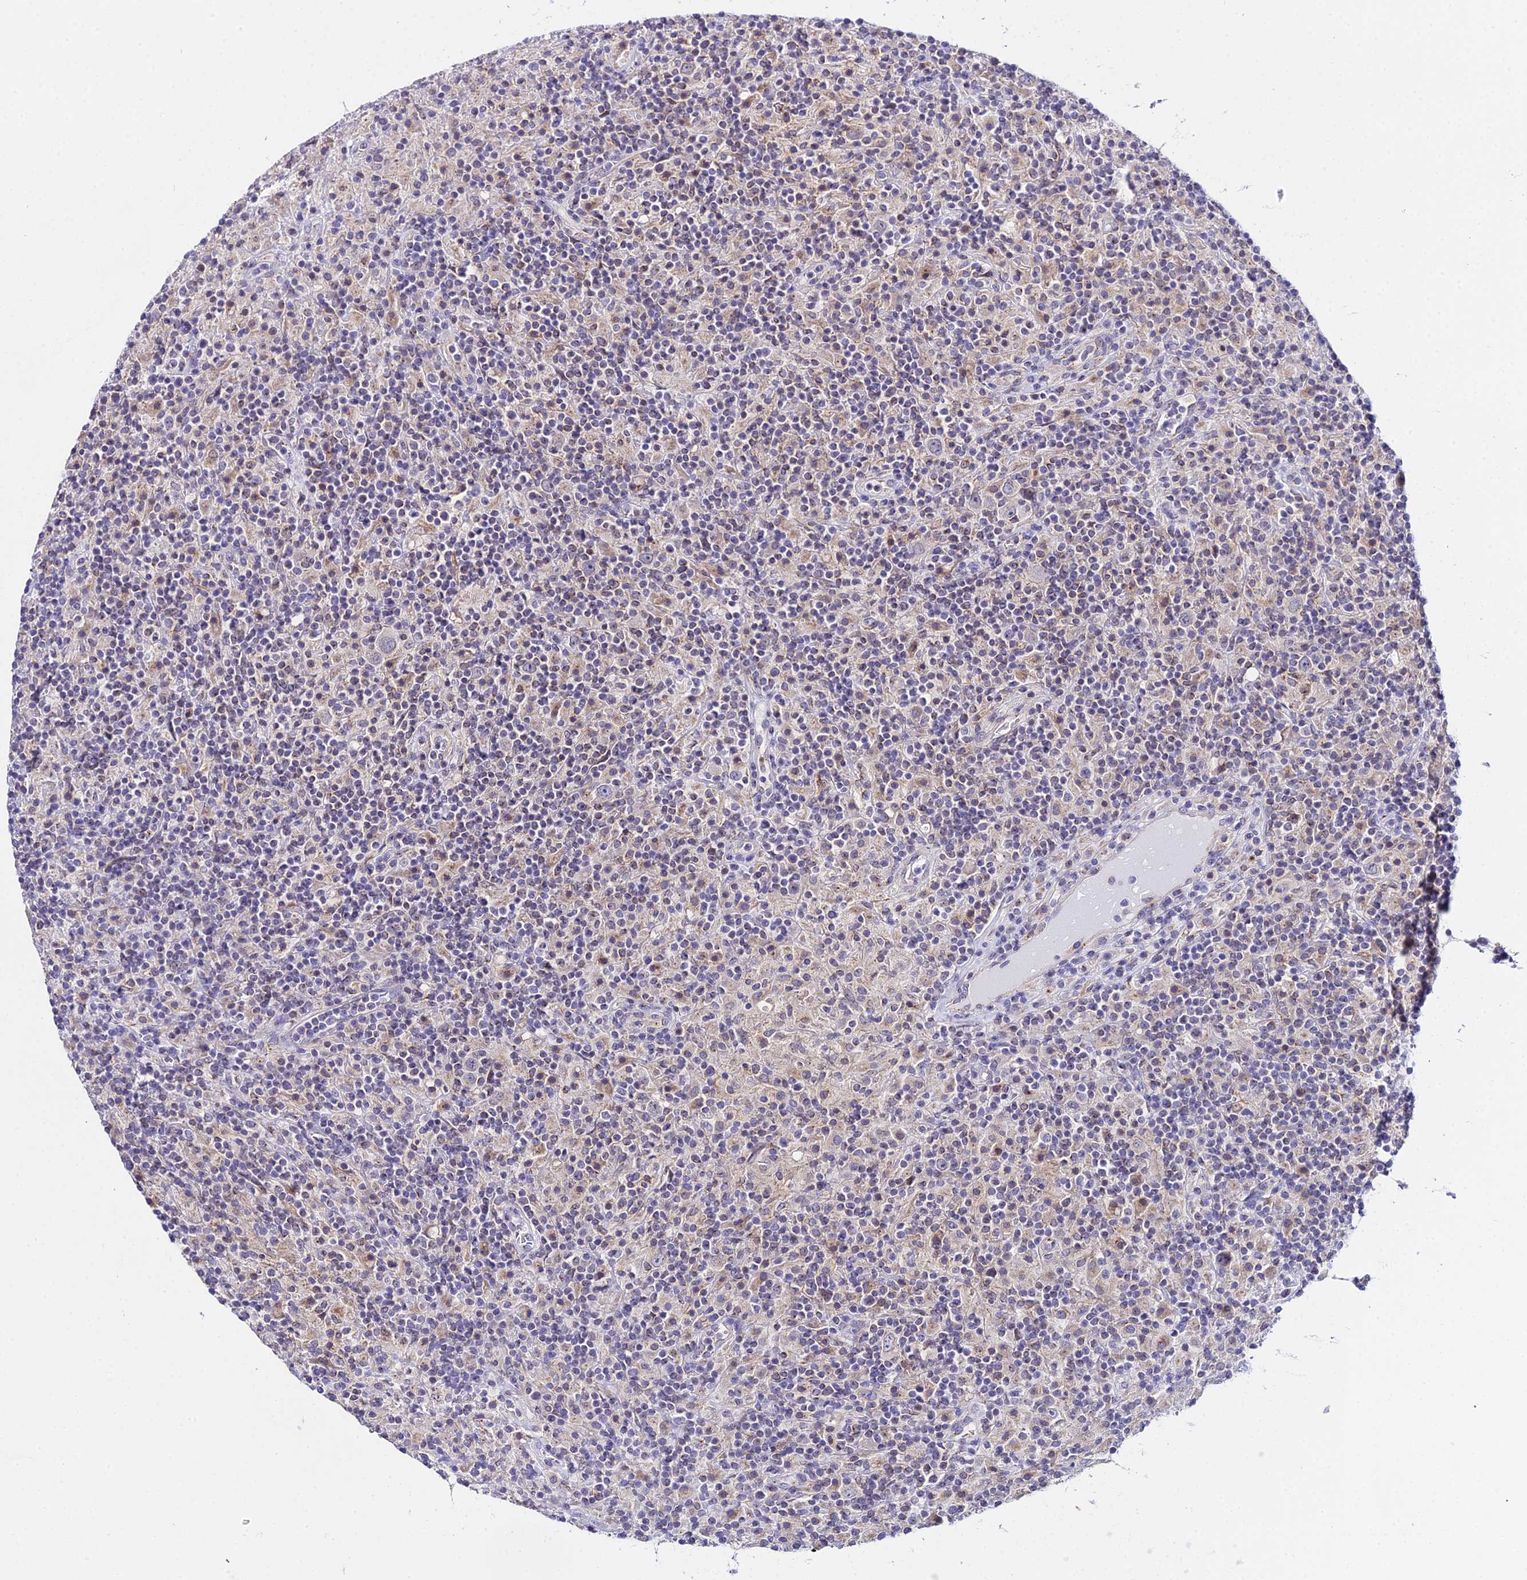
{"staining": {"intensity": "negative", "quantity": "none", "location": "none"}, "tissue": "lymphoma", "cell_type": "Tumor cells", "image_type": "cancer", "snomed": [{"axis": "morphology", "description": "Hodgkin's disease, NOS"}, {"axis": "topography", "description": "Lymph node"}], "caption": "This is a histopathology image of IHC staining of lymphoma, which shows no positivity in tumor cells.", "gene": "ATG16L2", "patient": {"sex": "male", "age": 70}}